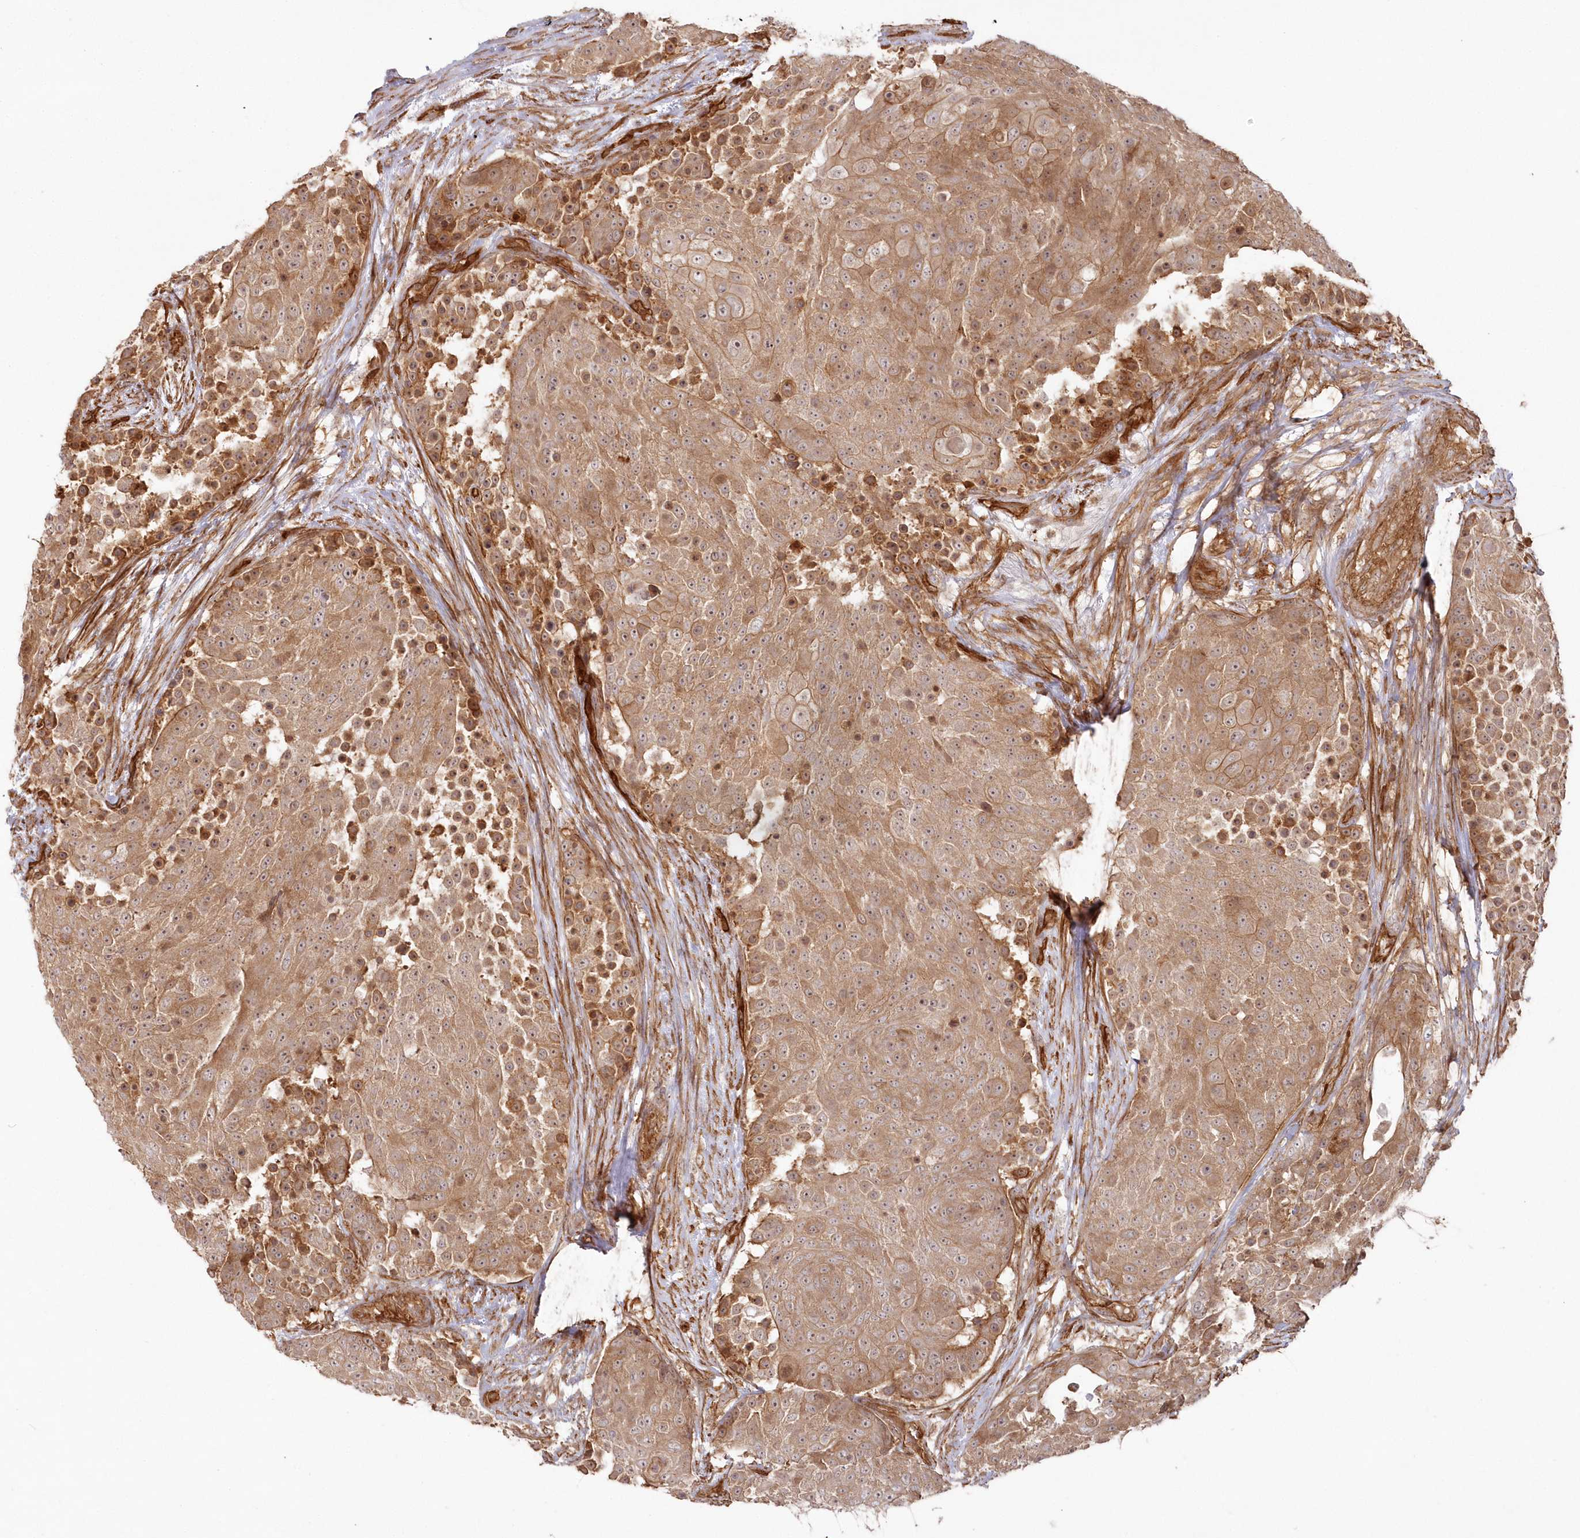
{"staining": {"intensity": "moderate", "quantity": ">75%", "location": "cytoplasmic/membranous"}, "tissue": "urothelial cancer", "cell_type": "Tumor cells", "image_type": "cancer", "snomed": [{"axis": "morphology", "description": "Urothelial carcinoma, High grade"}, {"axis": "topography", "description": "Urinary bladder"}], "caption": "Immunohistochemistry (IHC) of urothelial cancer shows medium levels of moderate cytoplasmic/membranous expression in approximately >75% of tumor cells.", "gene": "RGCC", "patient": {"sex": "female", "age": 63}}